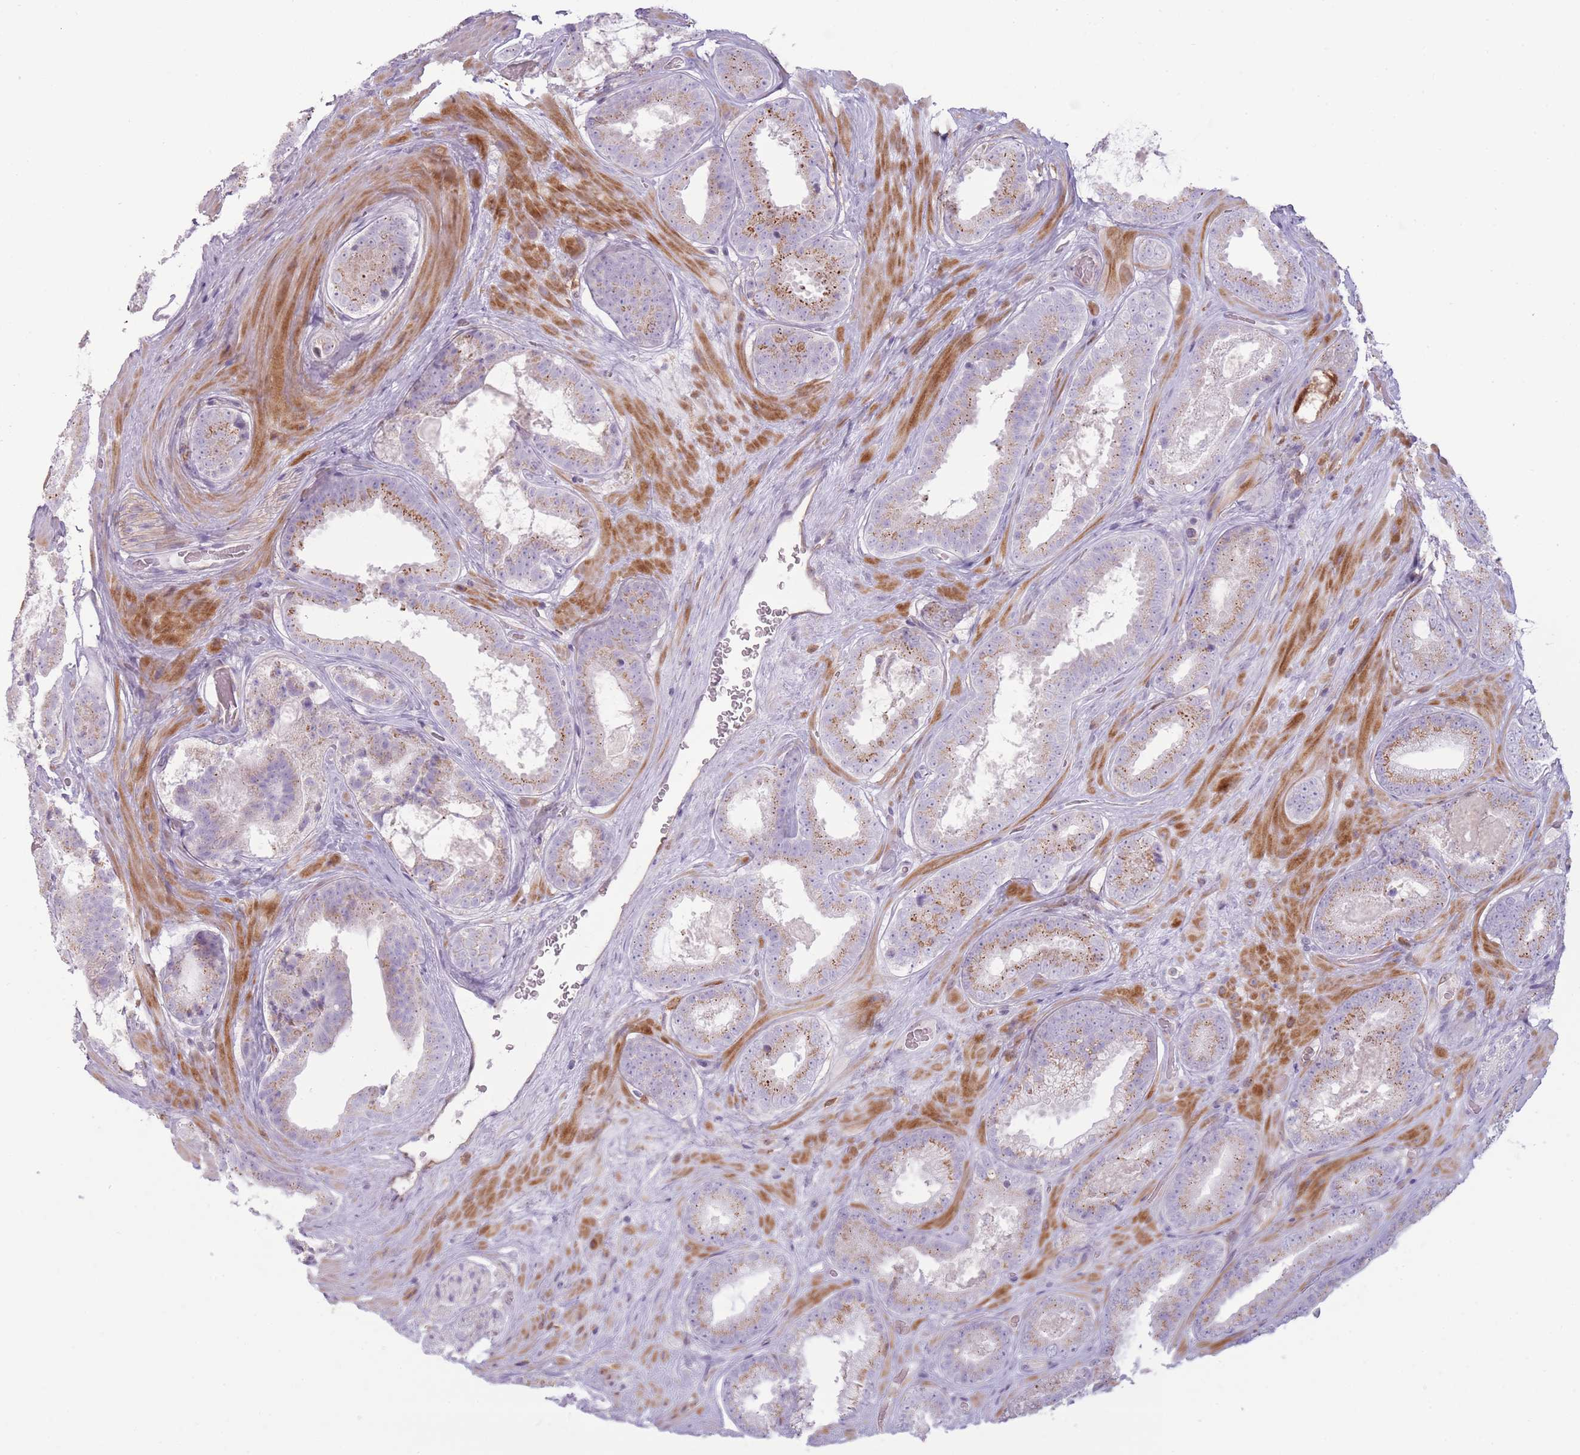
{"staining": {"intensity": "moderate", "quantity": "<25%", "location": "cytoplasmic/membranous"}, "tissue": "prostate cancer", "cell_type": "Tumor cells", "image_type": "cancer", "snomed": [{"axis": "morphology", "description": "Adenocarcinoma, Low grade"}, {"axis": "topography", "description": "Prostate"}], "caption": "Tumor cells show moderate cytoplasmic/membranous staining in about <25% of cells in prostate cancer (adenocarcinoma (low-grade)).", "gene": "LGALS9", "patient": {"sex": "male", "age": 57}}